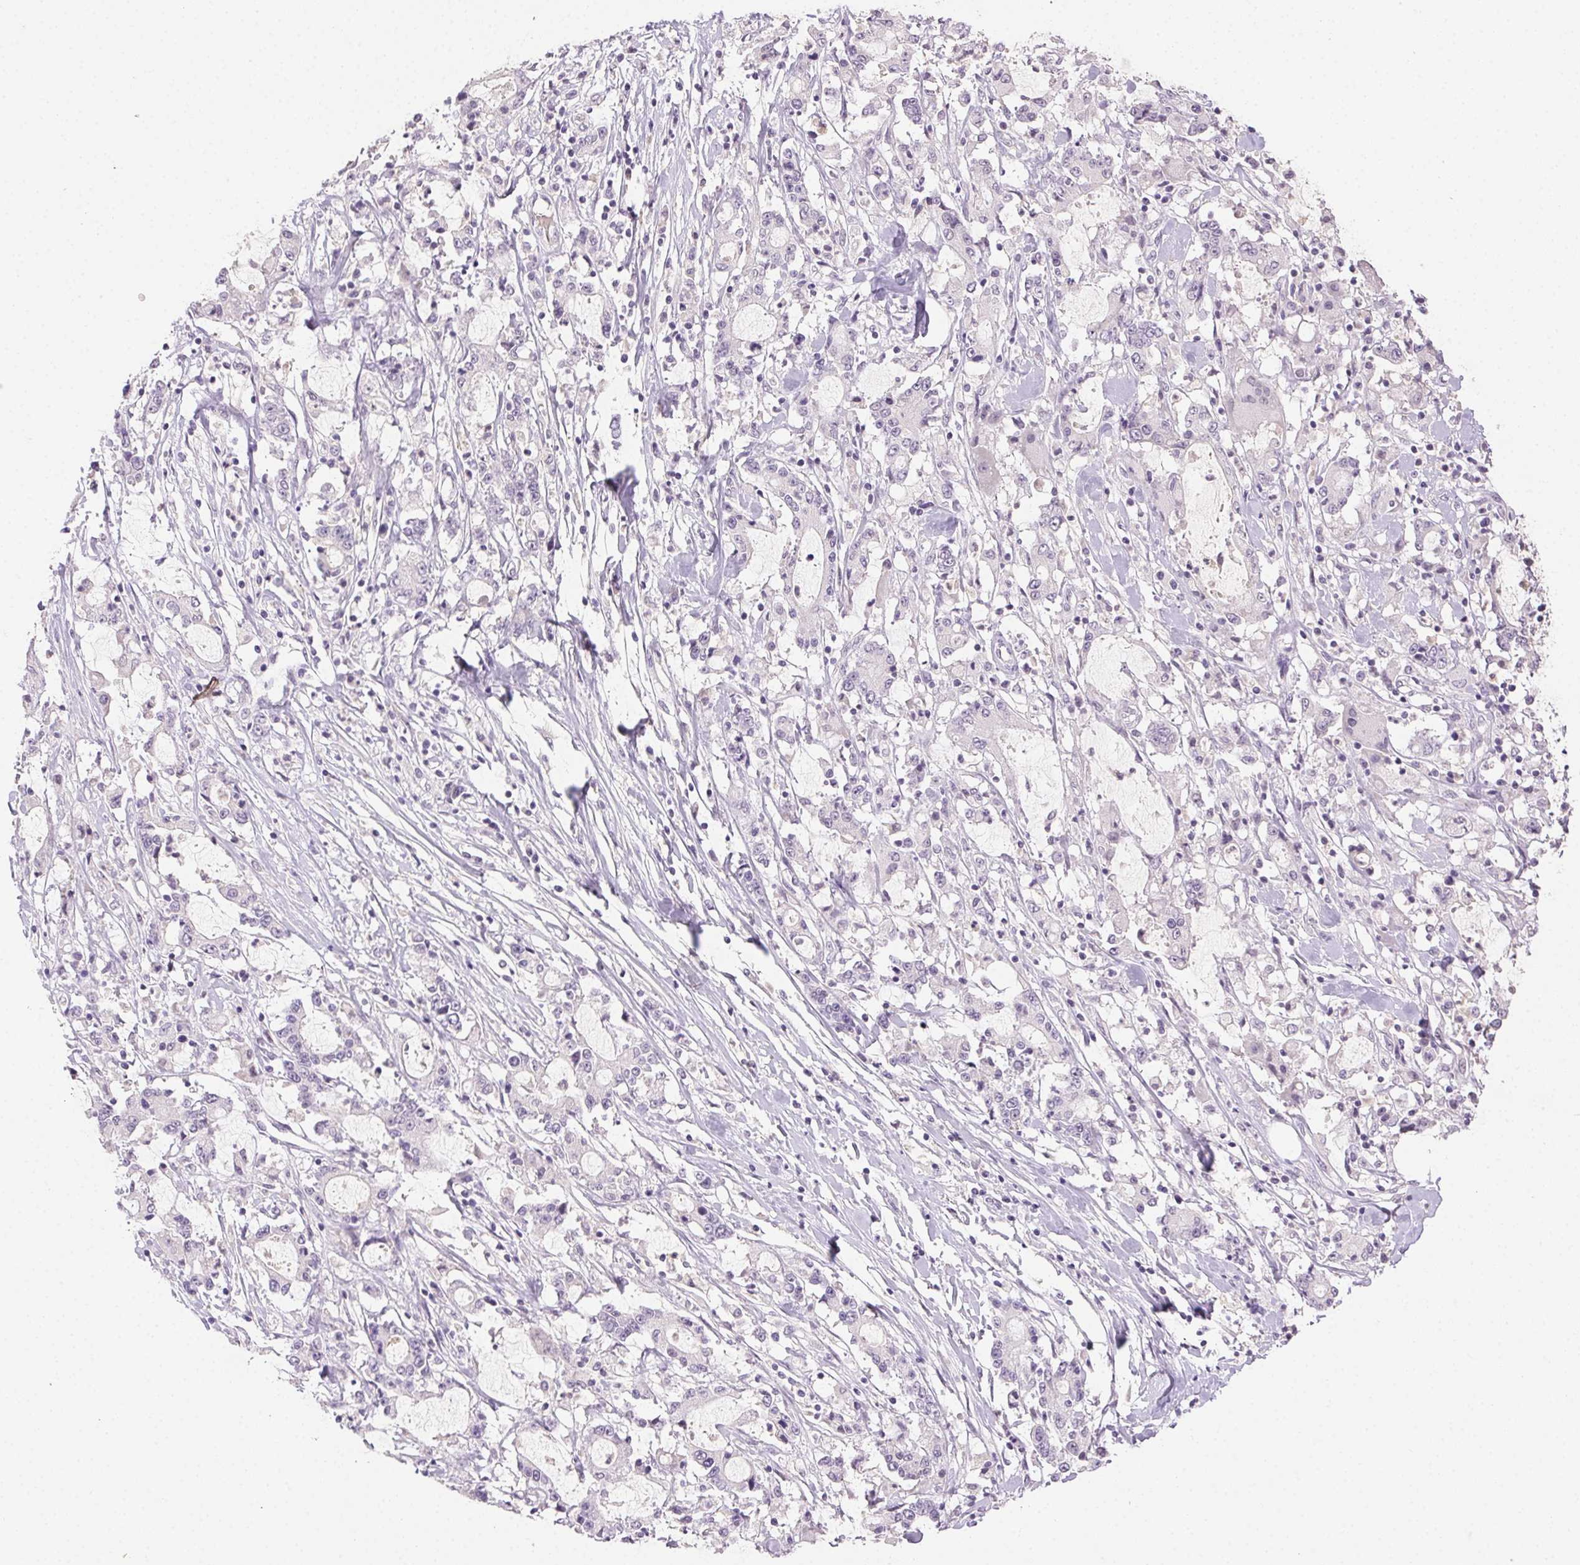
{"staining": {"intensity": "negative", "quantity": "none", "location": "none"}, "tissue": "stomach cancer", "cell_type": "Tumor cells", "image_type": "cancer", "snomed": [{"axis": "morphology", "description": "Adenocarcinoma, NOS"}, {"axis": "topography", "description": "Stomach, upper"}], "caption": "Immunohistochemistry (IHC) of stomach adenocarcinoma demonstrates no staining in tumor cells.", "gene": "CLDN10", "patient": {"sex": "male", "age": 68}}